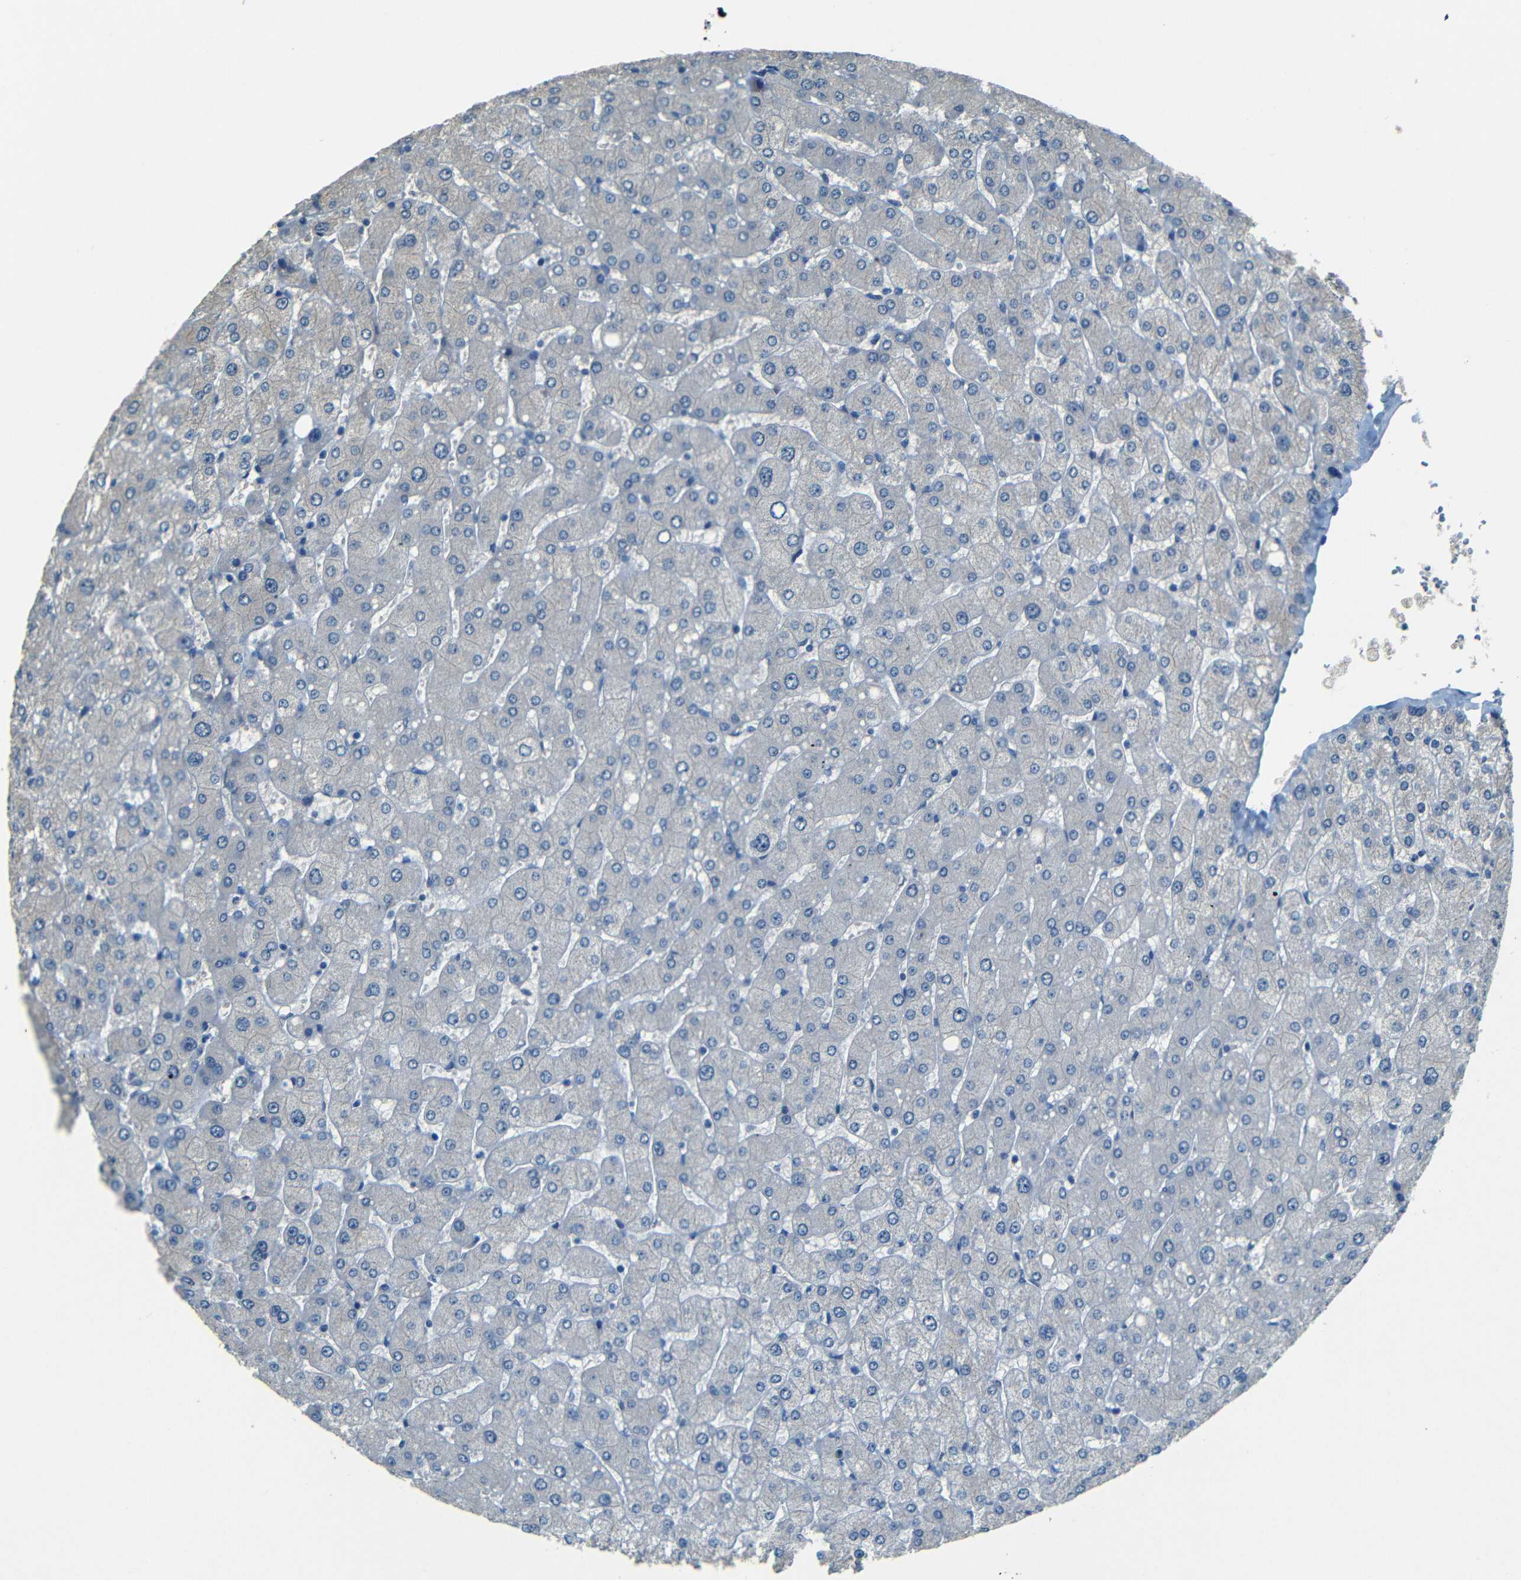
{"staining": {"intensity": "negative", "quantity": "none", "location": "none"}, "tissue": "liver", "cell_type": "Cholangiocytes", "image_type": "normal", "snomed": [{"axis": "morphology", "description": "Normal tissue, NOS"}, {"axis": "topography", "description": "Liver"}], "caption": "A high-resolution micrograph shows immunohistochemistry (IHC) staining of benign liver, which demonstrates no significant positivity in cholangiocytes.", "gene": "ZMAT1", "patient": {"sex": "male", "age": 55}}